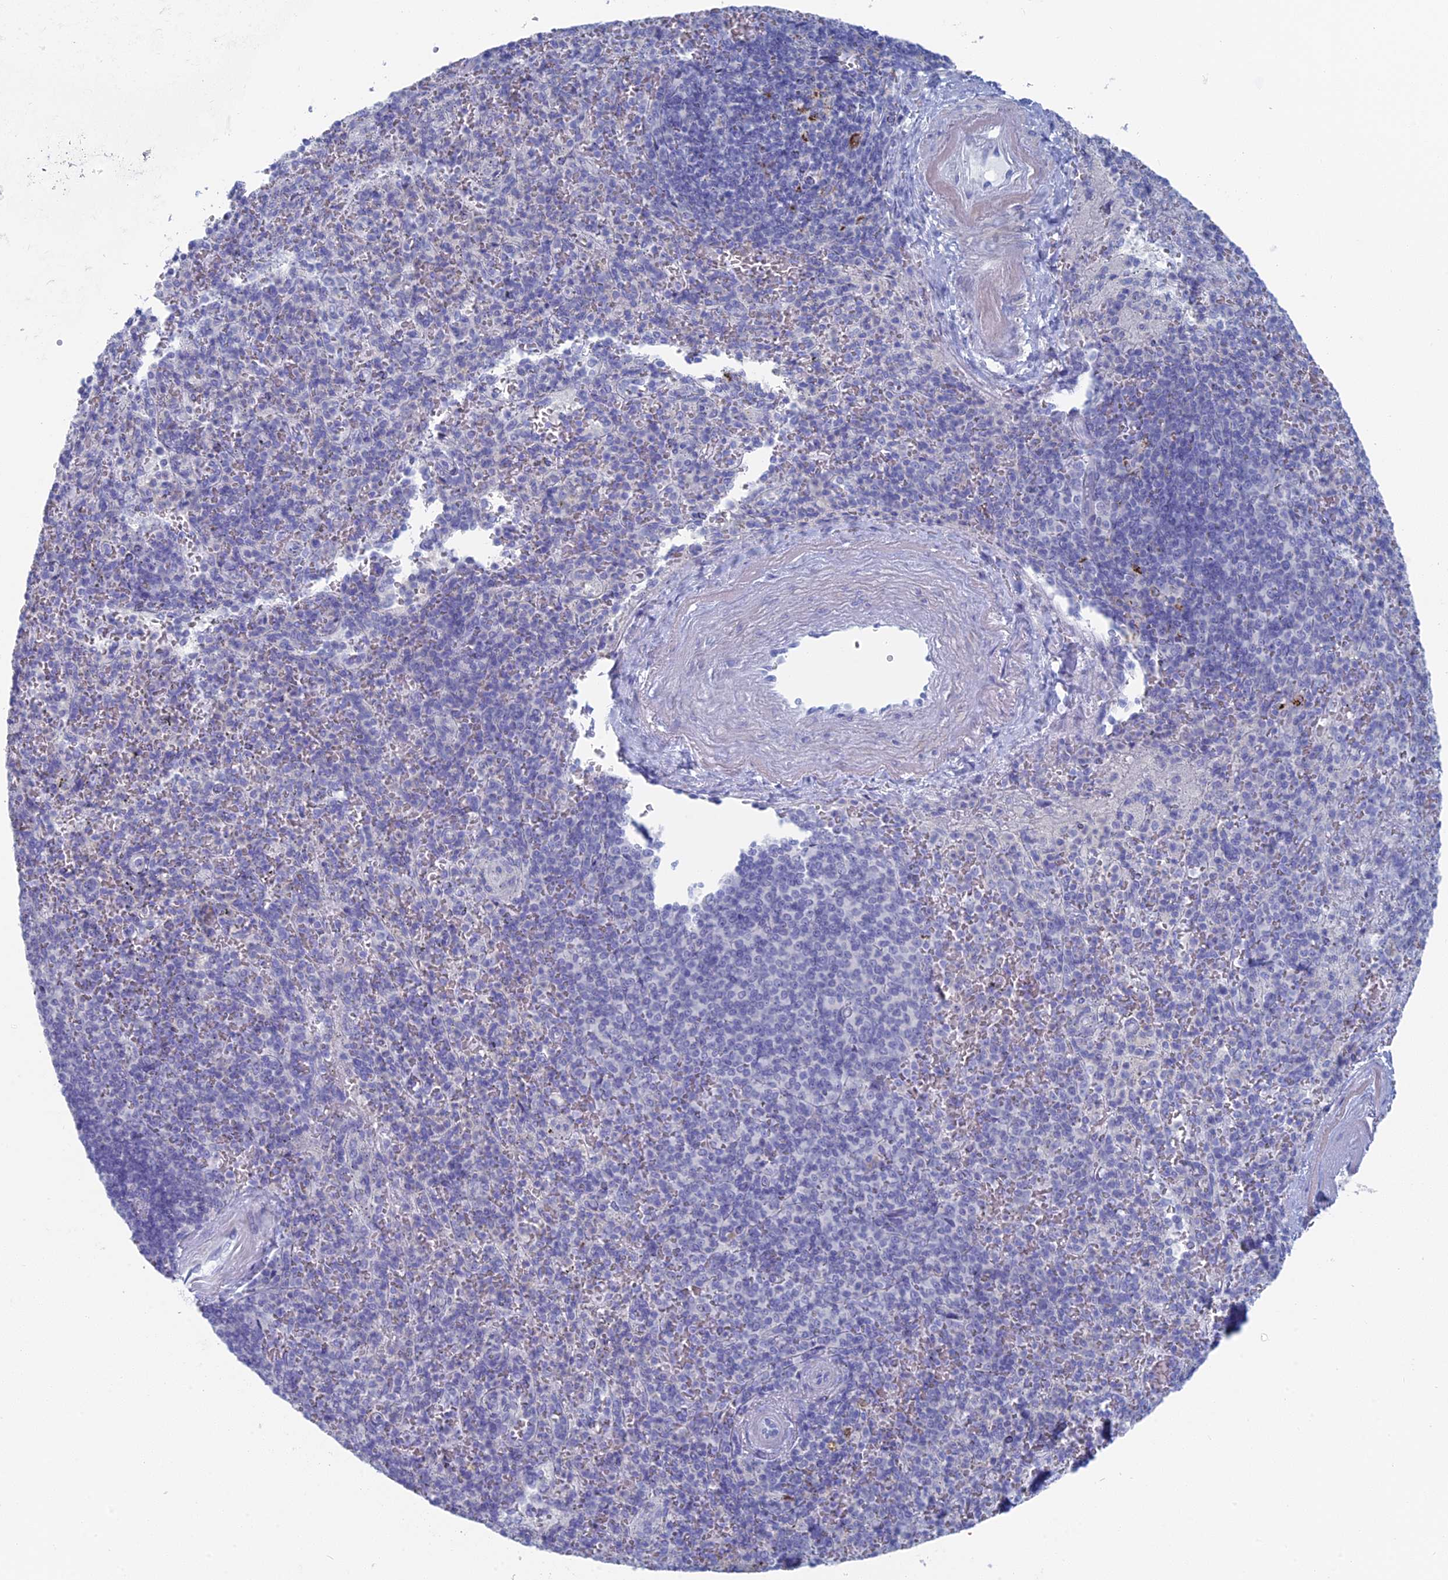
{"staining": {"intensity": "negative", "quantity": "none", "location": "none"}, "tissue": "spleen", "cell_type": "Cells in red pulp", "image_type": "normal", "snomed": [{"axis": "morphology", "description": "Normal tissue, NOS"}, {"axis": "topography", "description": "Spleen"}], "caption": "This is an IHC image of normal human spleen. There is no positivity in cells in red pulp.", "gene": "ALMS1", "patient": {"sex": "male", "age": 82}}